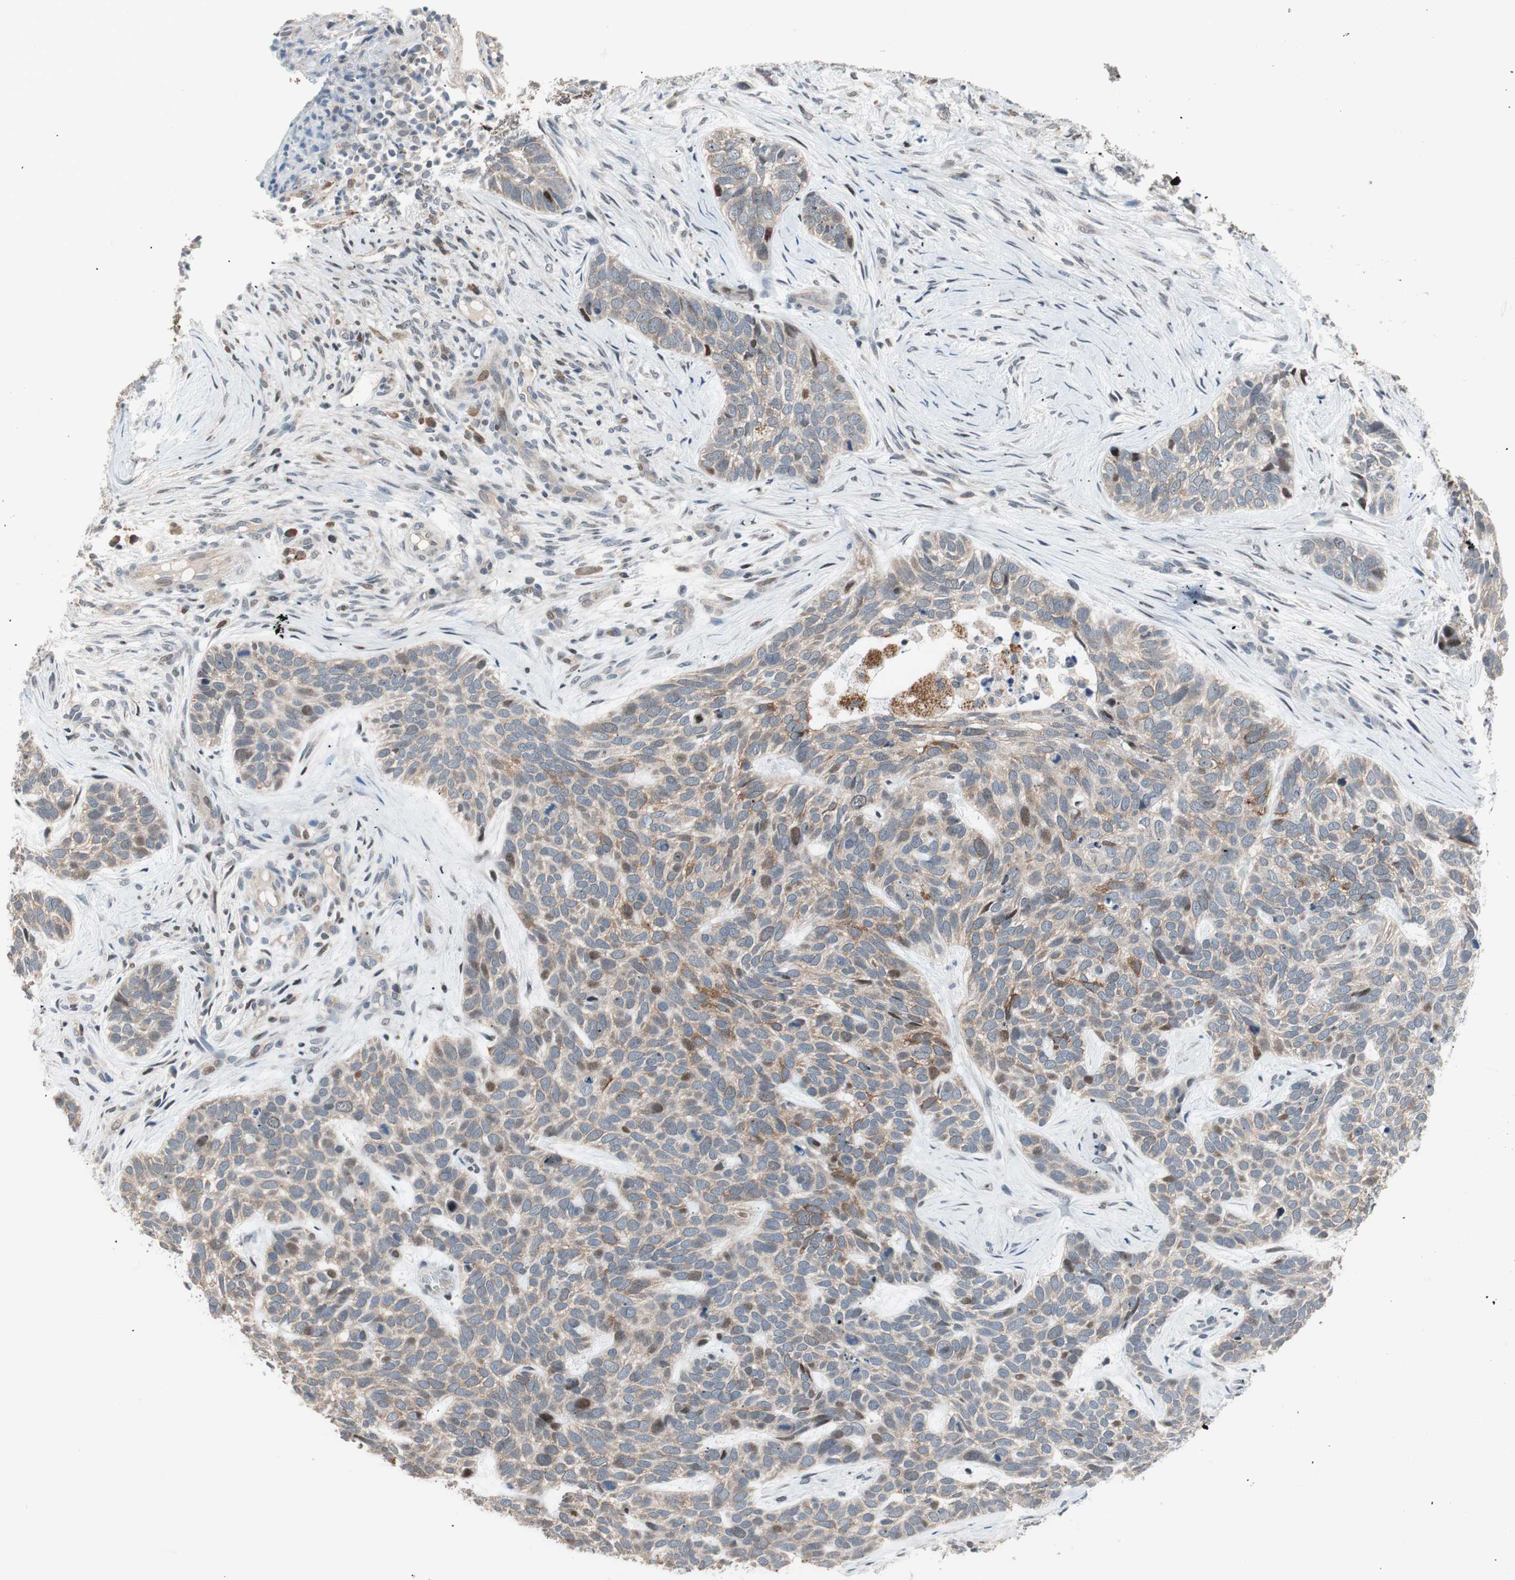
{"staining": {"intensity": "weak", "quantity": "25%-75%", "location": "cytoplasmic/membranous"}, "tissue": "skin cancer", "cell_type": "Tumor cells", "image_type": "cancer", "snomed": [{"axis": "morphology", "description": "Basal cell carcinoma"}, {"axis": "topography", "description": "Skin"}], "caption": "Immunohistochemical staining of human basal cell carcinoma (skin) shows low levels of weak cytoplasmic/membranous protein positivity in about 25%-75% of tumor cells. The staining was performed using DAB (3,3'-diaminobenzidine) to visualize the protein expression in brown, while the nuclei were stained in blue with hematoxylin (Magnification: 20x).", "gene": "POLH", "patient": {"sex": "male", "age": 87}}